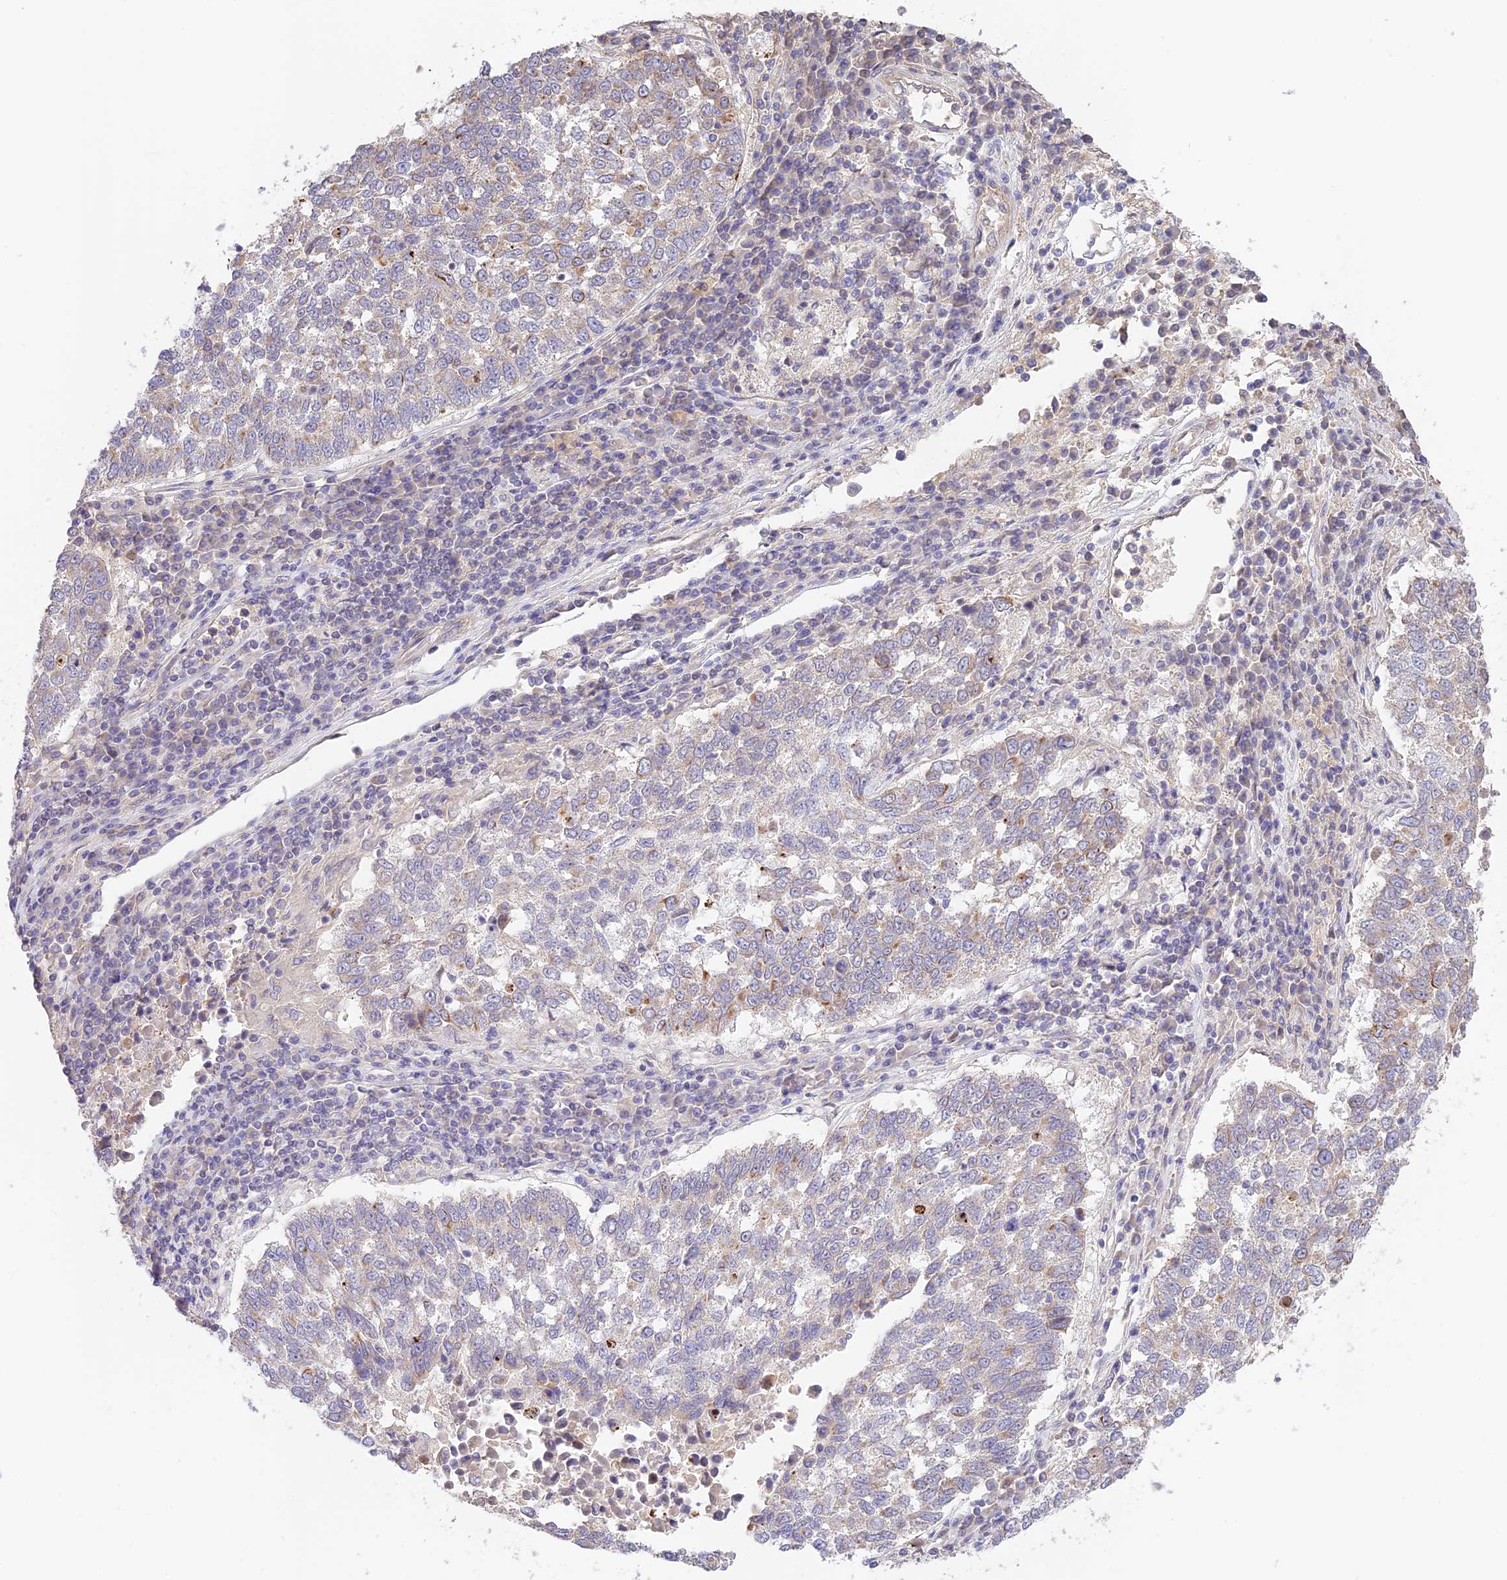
{"staining": {"intensity": "moderate", "quantity": "<25%", "location": "cytoplasmic/membranous"}, "tissue": "lung cancer", "cell_type": "Tumor cells", "image_type": "cancer", "snomed": [{"axis": "morphology", "description": "Squamous cell carcinoma, NOS"}, {"axis": "topography", "description": "Lung"}], "caption": "IHC of human lung cancer demonstrates low levels of moderate cytoplasmic/membranous expression in about <25% of tumor cells.", "gene": "CAMSAP3", "patient": {"sex": "male", "age": 73}}